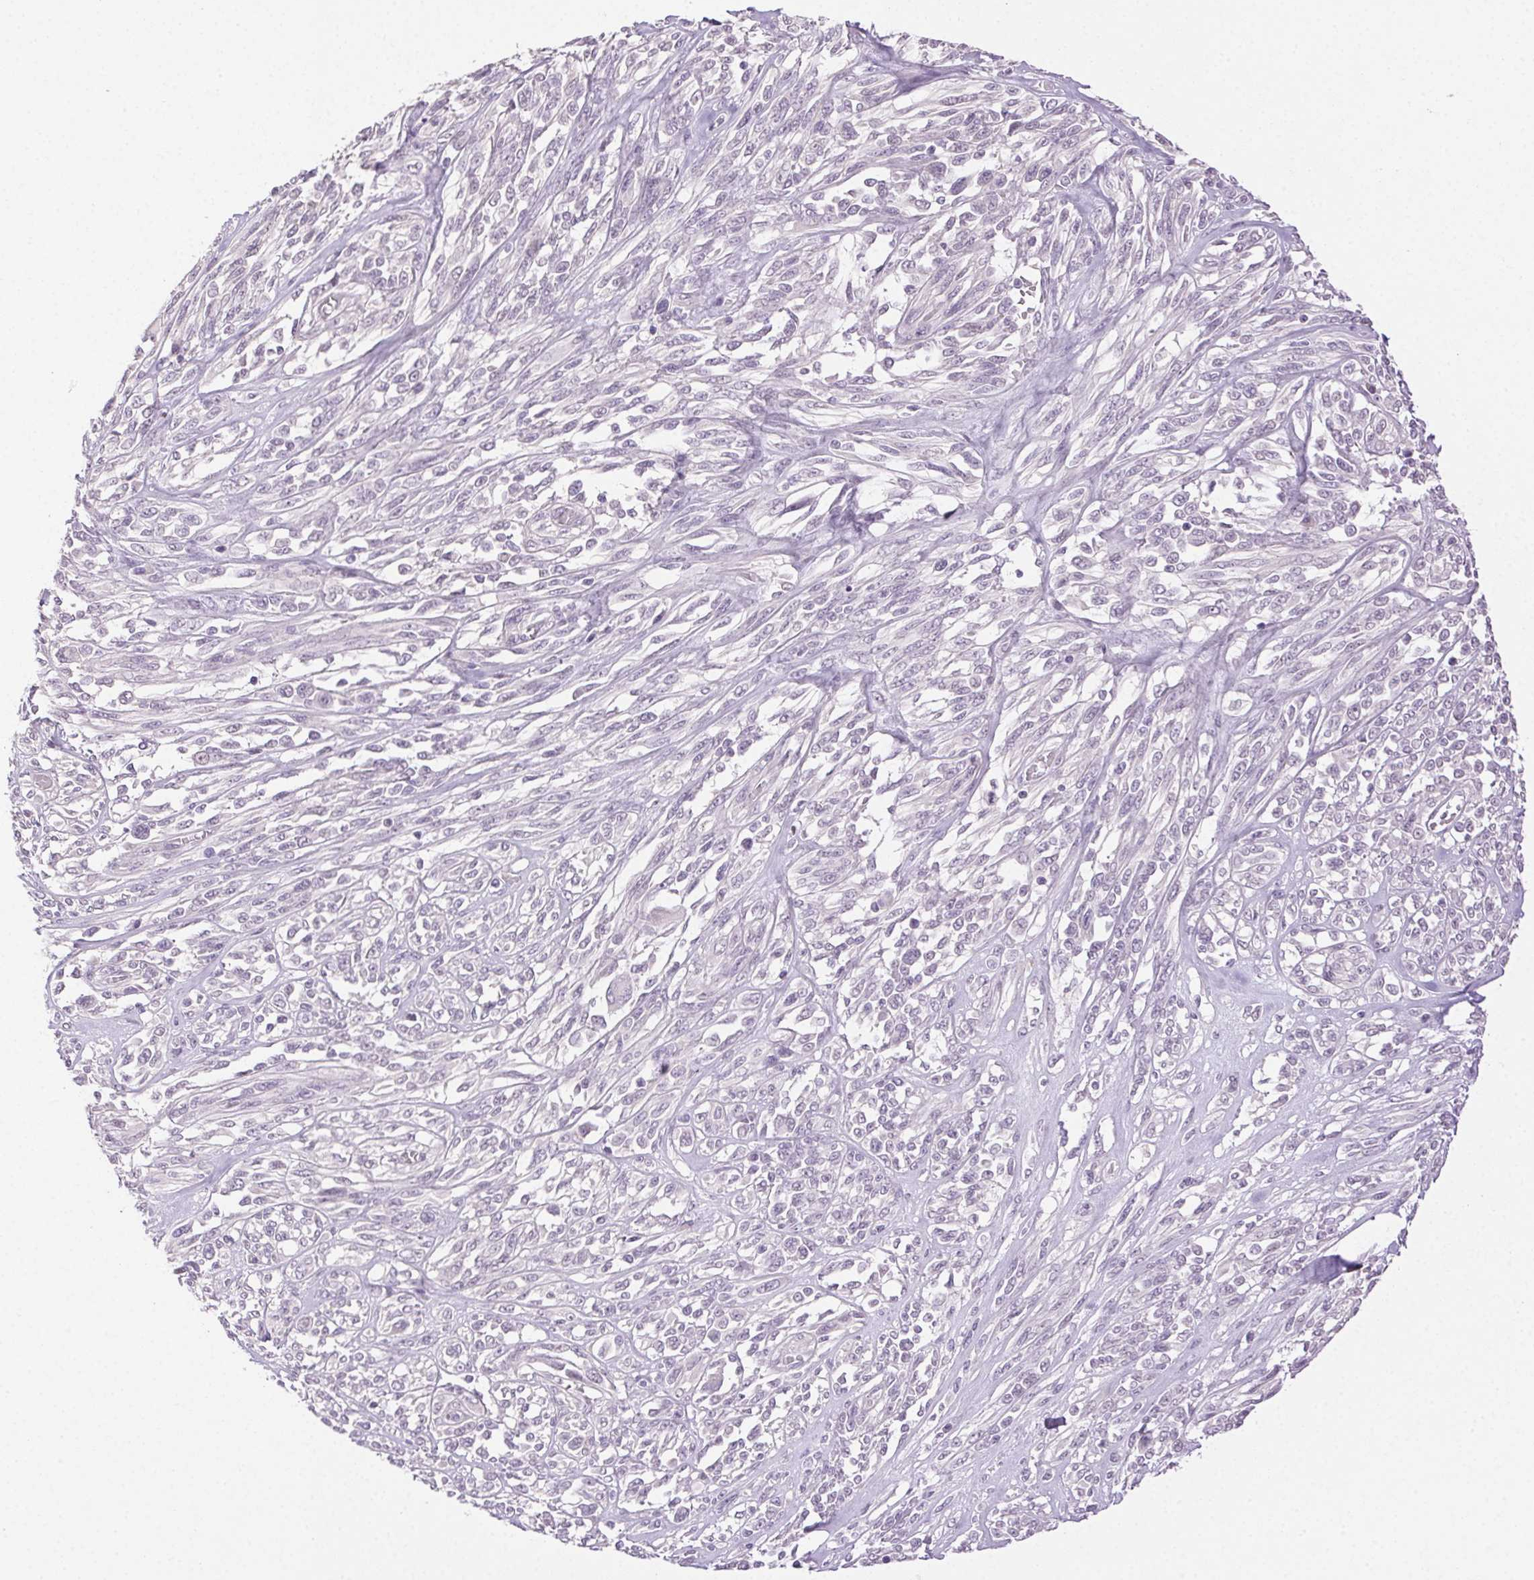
{"staining": {"intensity": "negative", "quantity": "none", "location": "none"}, "tissue": "melanoma", "cell_type": "Tumor cells", "image_type": "cancer", "snomed": [{"axis": "morphology", "description": "Malignant melanoma, NOS"}, {"axis": "topography", "description": "Skin"}], "caption": "IHC micrograph of neoplastic tissue: malignant melanoma stained with DAB (3,3'-diaminobenzidine) demonstrates no significant protein positivity in tumor cells.", "gene": "CLDN10", "patient": {"sex": "female", "age": 91}}